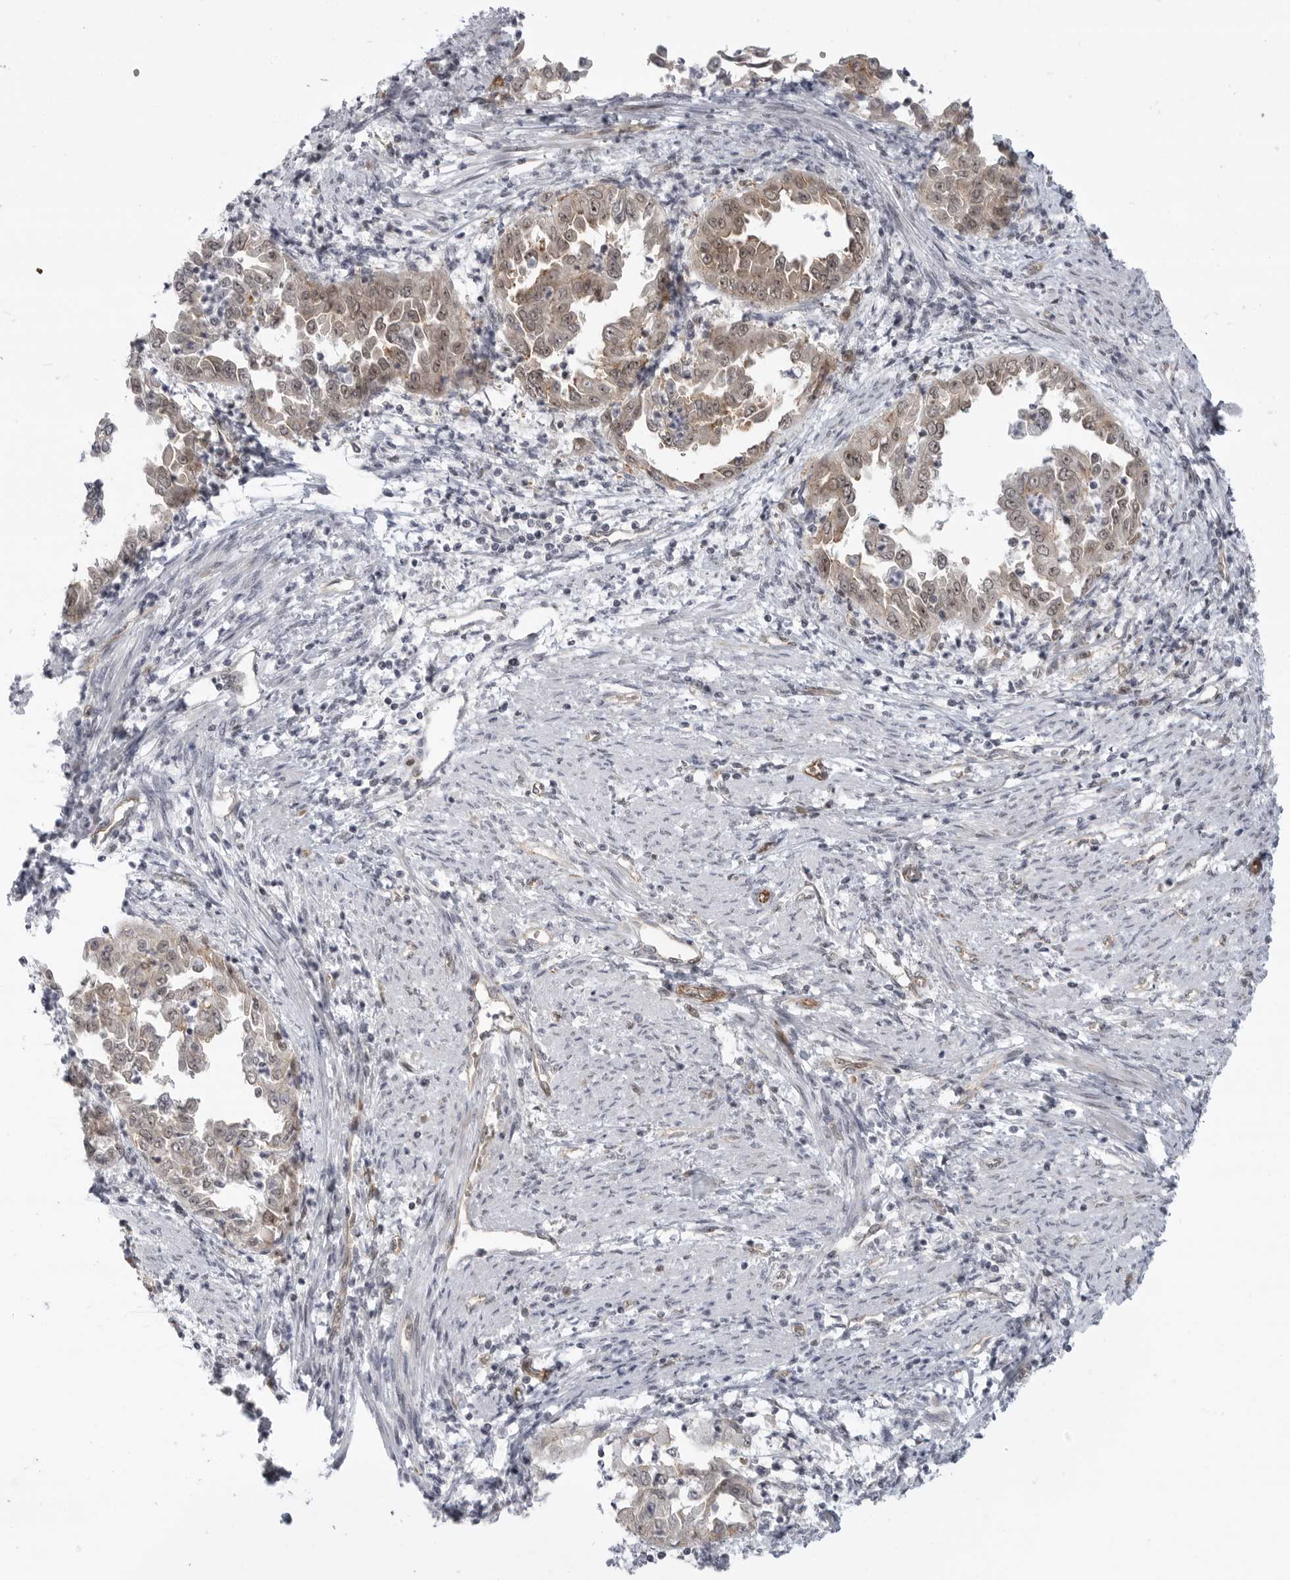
{"staining": {"intensity": "weak", "quantity": "25%-75%", "location": "cytoplasmic/membranous,nuclear"}, "tissue": "endometrial cancer", "cell_type": "Tumor cells", "image_type": "cancer", "snomed": [{"axis": "morphology", "description": "Adenocarcinoma, NOS"}, {"axis": "topography", "description": "Endometrium"}], "caption": "Endometrial cancer stained for a protein reveals weak cytoplasmic/membranous and nuclear positivity in tumor cells. Using DAB (3,3'-diaminobenzidine) (brown) and hematoxylin (blue) stains, captured at high magnification using brightfield microscopy.", "gene": "CEP295NL", "patient": {"sex": "female", "age": 85}}